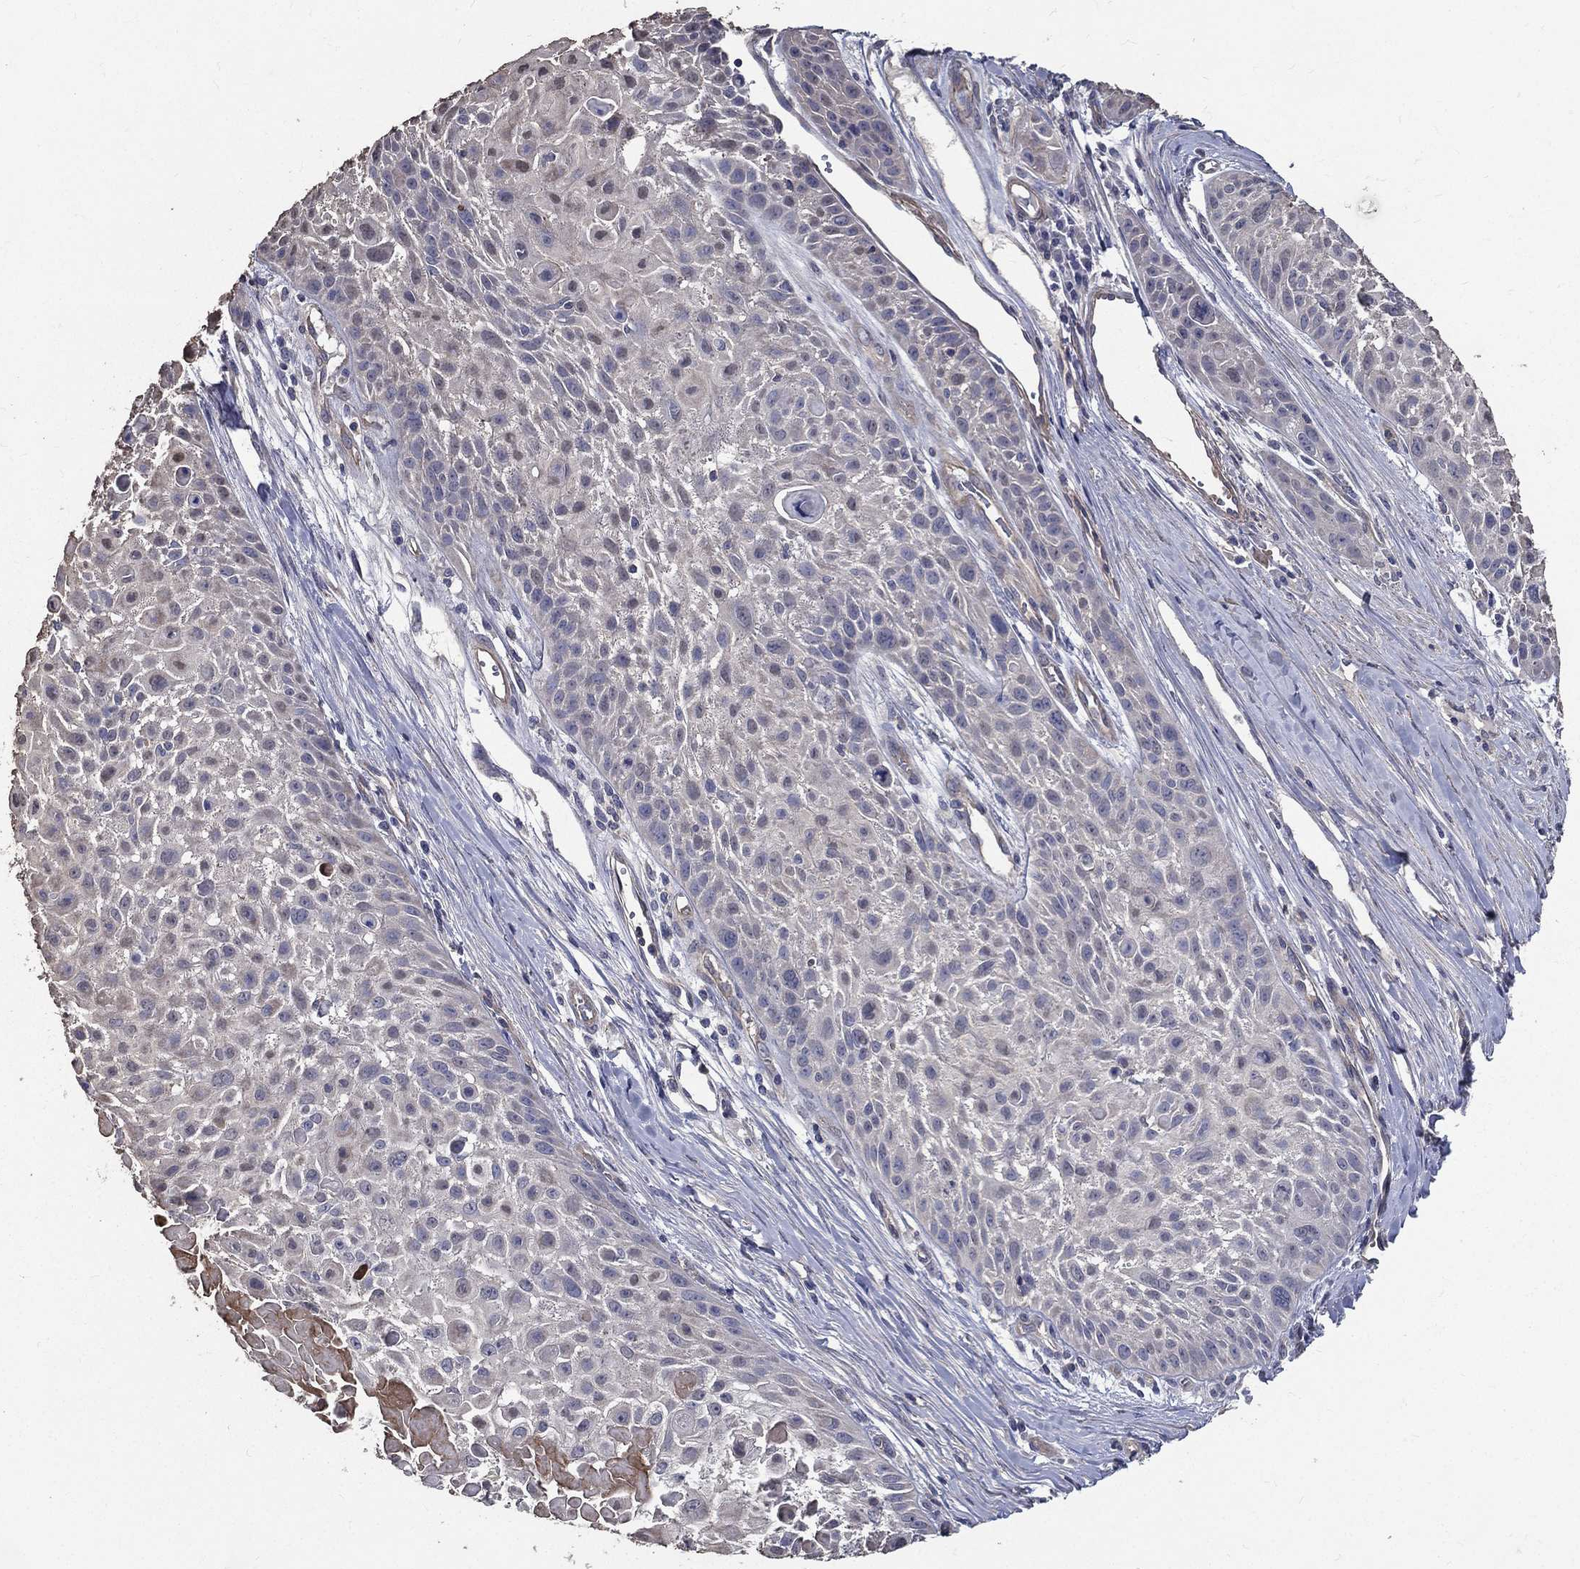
{"staining": {"intensity": "weak", "quantity": "<25%", "location": "cytoplasmic/membranous"}, "tissue": "skin cancer", "cell_type": "Tumor cells", "image_type": "cancer", "snomed": [{"axis": "morphology", "description": "Squamous cell carcinoma, NOS"}, {"axis": "topography", "description": "Skin"}, {"axis": "topography", "description": "Anal"}], "caption": "The micrograph exhibits no significant positivity in tumor cells of skin cancer.", "gene": "SERPINB2", "patient": {"sex": "female", "age": 75}}